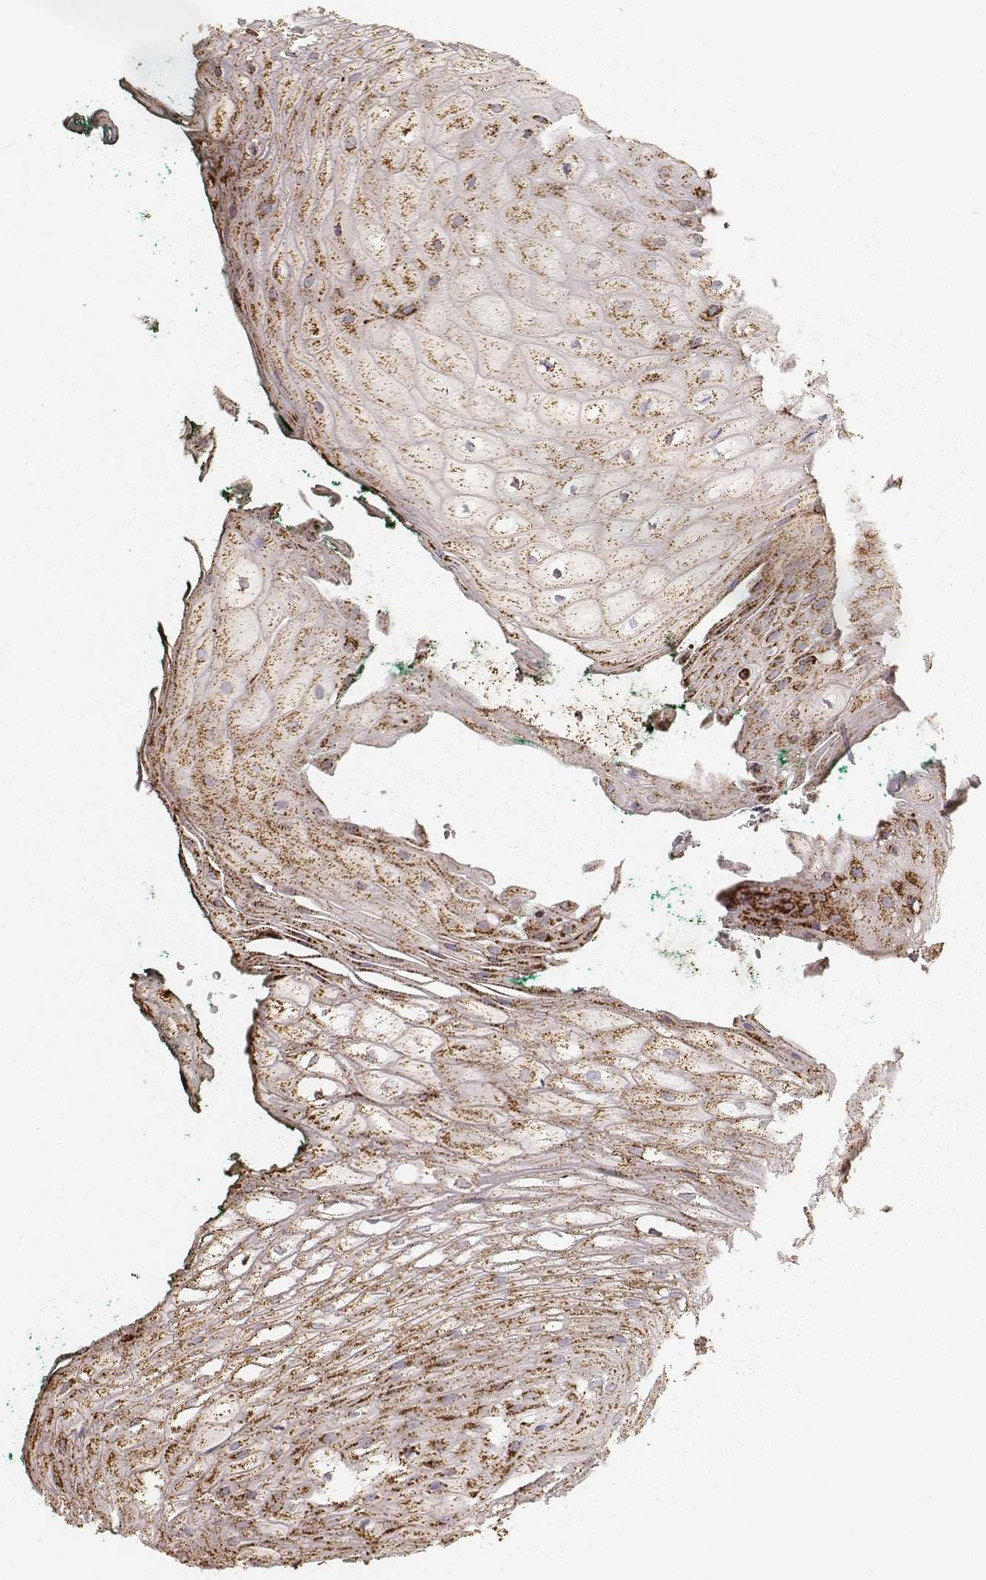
{"staining": {"intensity": "moderate", "quantity": "25%-75%", "location": "cytoplasmic/membranous"}, "tissue": "oral mucosa", "cell_type": "Squamous epithelial cells", "image_type": "normal", "snomed": [{"axis": "morphology", "description": "Normal tissue, NOS"}, {"axis": "topography", "description": "Oral tissue"}, {"axis": "topography", "description": "Head-Neck"}], "caption": "Immunohistochemistry (IHC) micrograph of benign human oral mucosa stained for a protein (brown), which shows medium levels of moderate cytoplasmic/membranous expression in approximately 25%-75% of squamous epithelial cells.", "gene": "CS", "patient": {"sex": "female", "age": 68}}